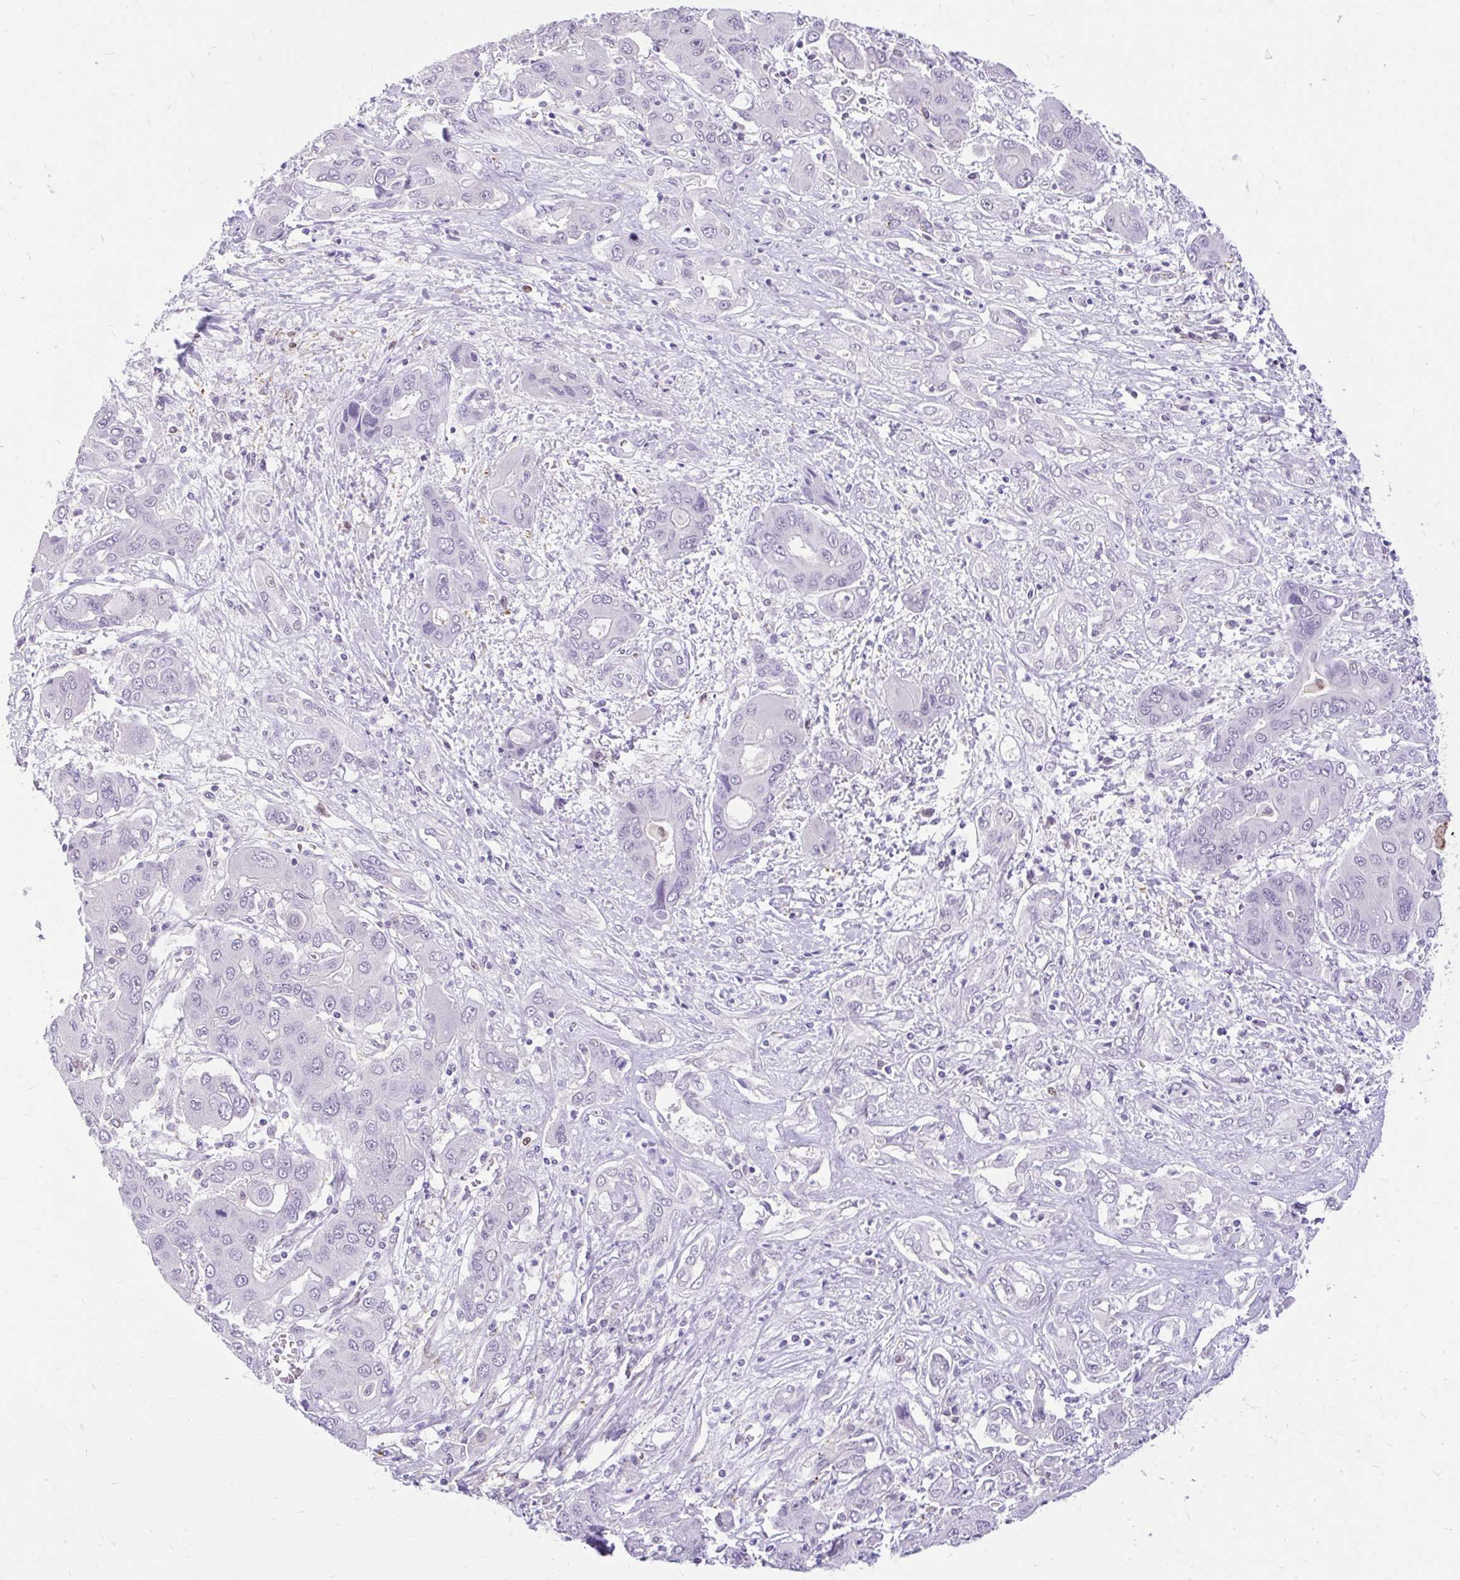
{"staining": {"intensity": "negative", "quantity": "none", "location": "none"}, "tissue": "liver cancer", "cell_type": "Tumor cells", "image_type": "cancer", "snomed": [{"axis": "morphology", "description": "Cholangiocarcinoma"}, {"axis": "topography", "description": "Liver"}], "caption": "High magnification brightfield microscopy of liver cancer stained with DAB (brown) and counterstained with hematoxylin (blue): tumor cells show no significant expression. The staining is performed using DAB brown chromogen with nuclei counter-stained in using hematoxylin.", "gene": "GLB1L2", "patient": {"sex": "male", "age": 67}}